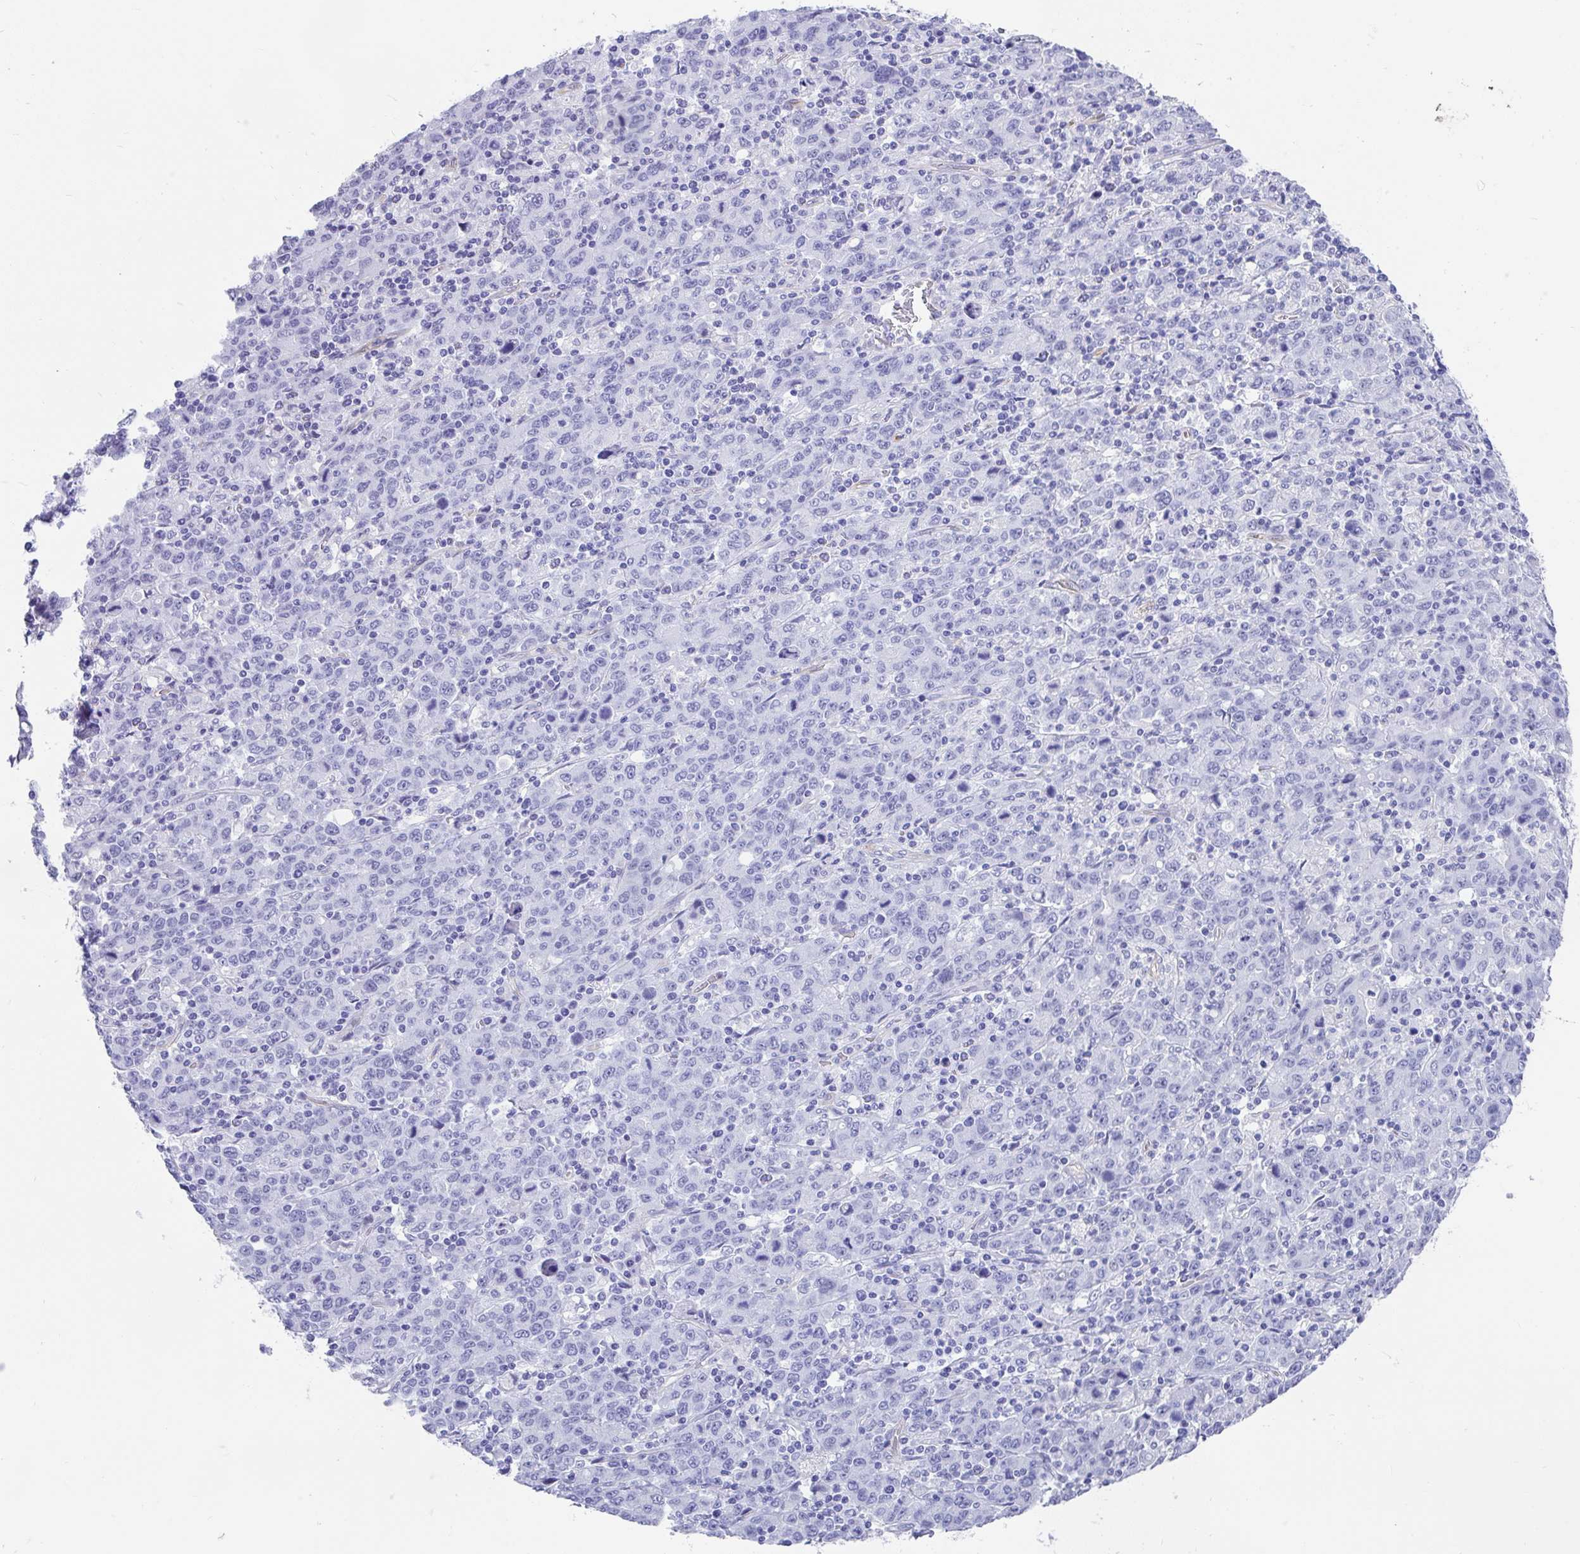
{"staining": {"intensity": "negative", "quantity": "none", "location": "none"}, "tissue": "stomach cancer", "cell_type": "Tumor cells", "image_type": "cancer", "snomed": [{"axis": "morphology", "description": "Adenocarcinoma, NOS"}, {"axis": "topography", "description": "Stomach, upper"}], "caption": "High magnification brightfield microscopy of stomach cancer (adenocarcinoma) stained with DAB (3,3'-diaminobenzidine) (brown) and counterstained with hematoxylin (blue): tumor cells show no significant positivity.", "gene": "FAM107A", "patient": {"sex": "male", "age": 69}}